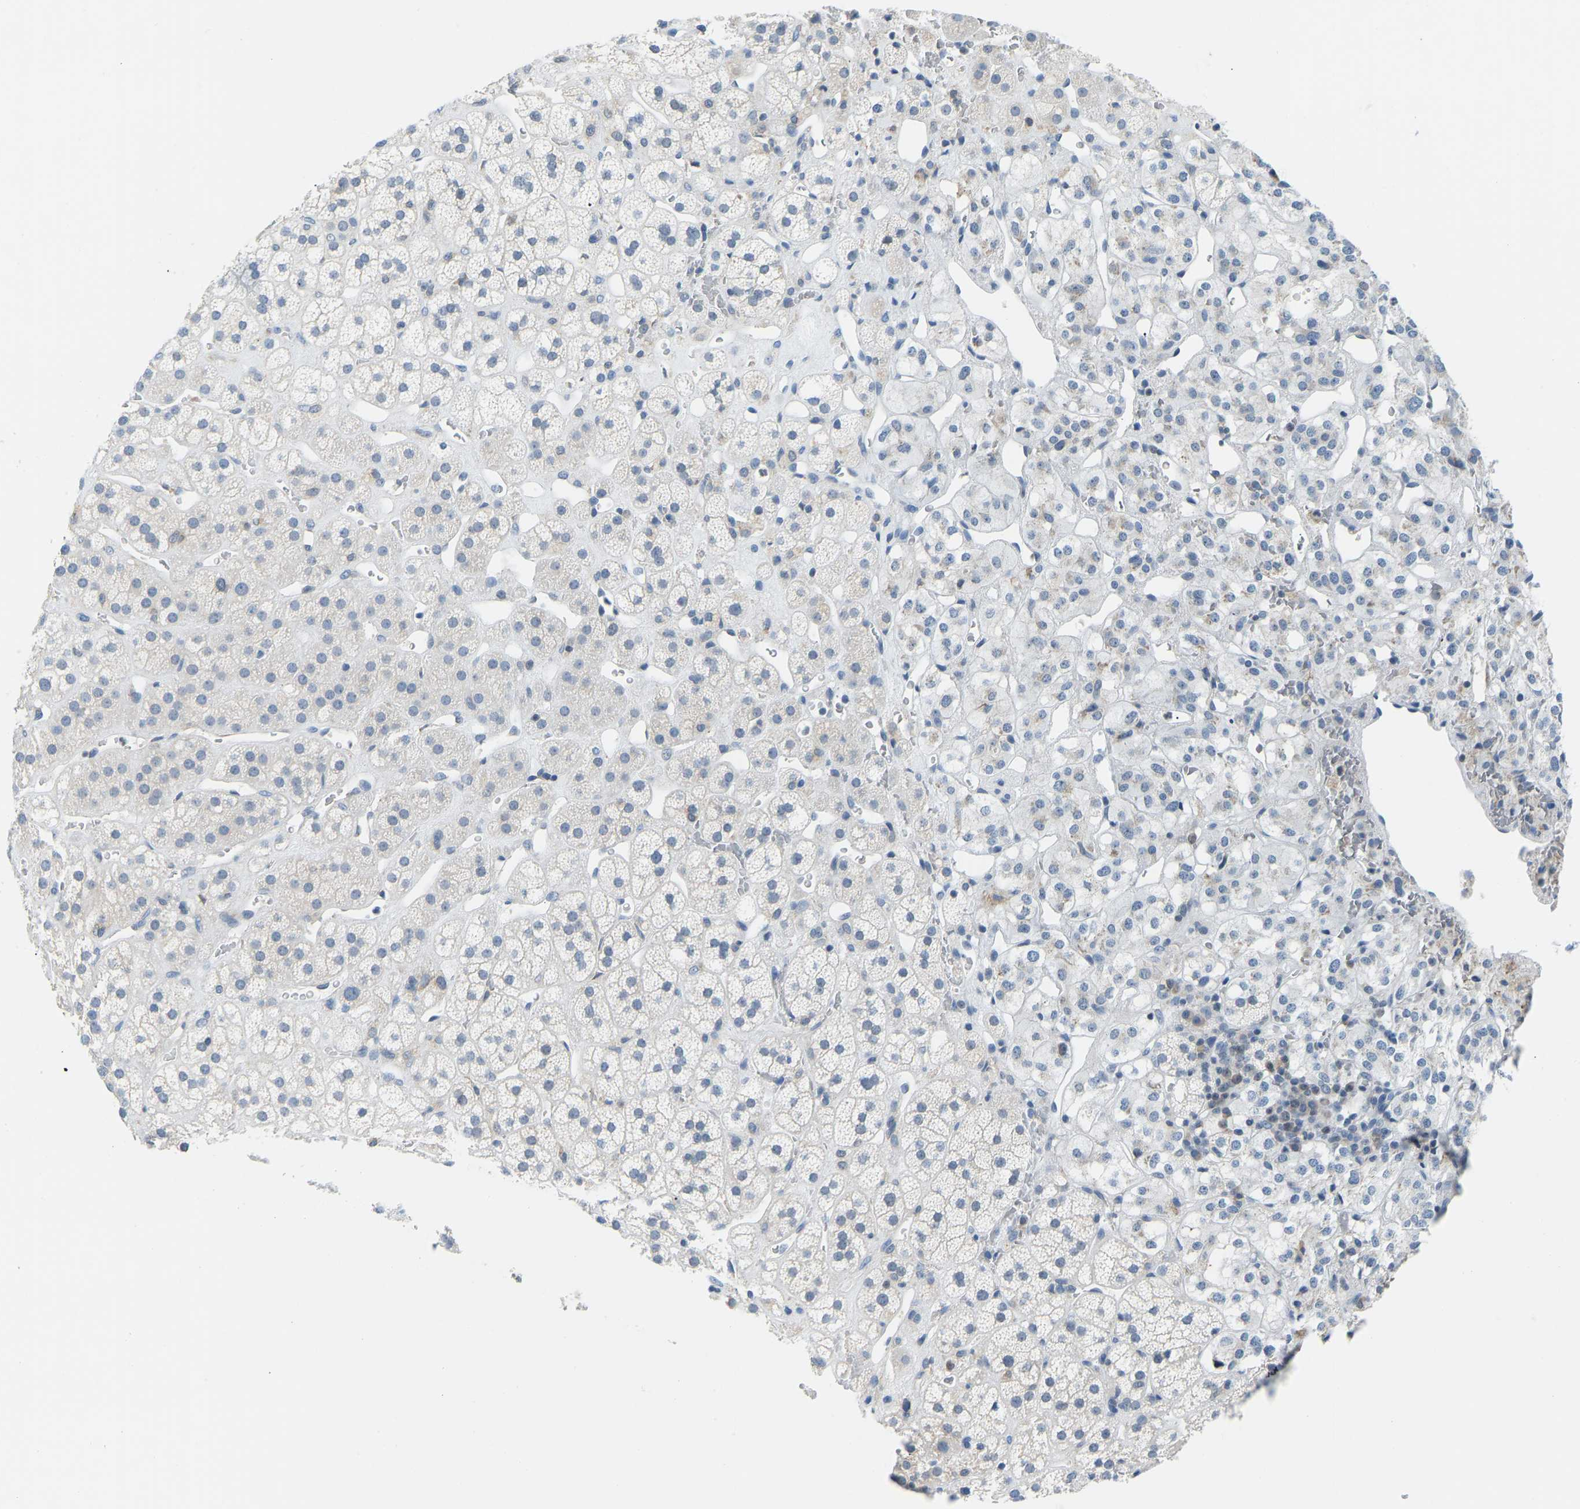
{"staining": {"intensity": "negative", "quantity": "none", "location": "none"}, "tissue": "adrenal gland", "cell_type": "Glandular cells", "image_type": "normal", "snomed": [{"axis": "morphology", "description": "Normal tissue, NOS"}, {"axis": "topography", "description": "Adrenal gland"}], "caption": "A high-resolution image shows IHC staining of normal adrenal gland, which exhibits no significant positivity in glandular cells. (DAB immunohistochemistry, high magnification).", "gene": "VRK1", "patient": {"sex": "male", "age": 56}}